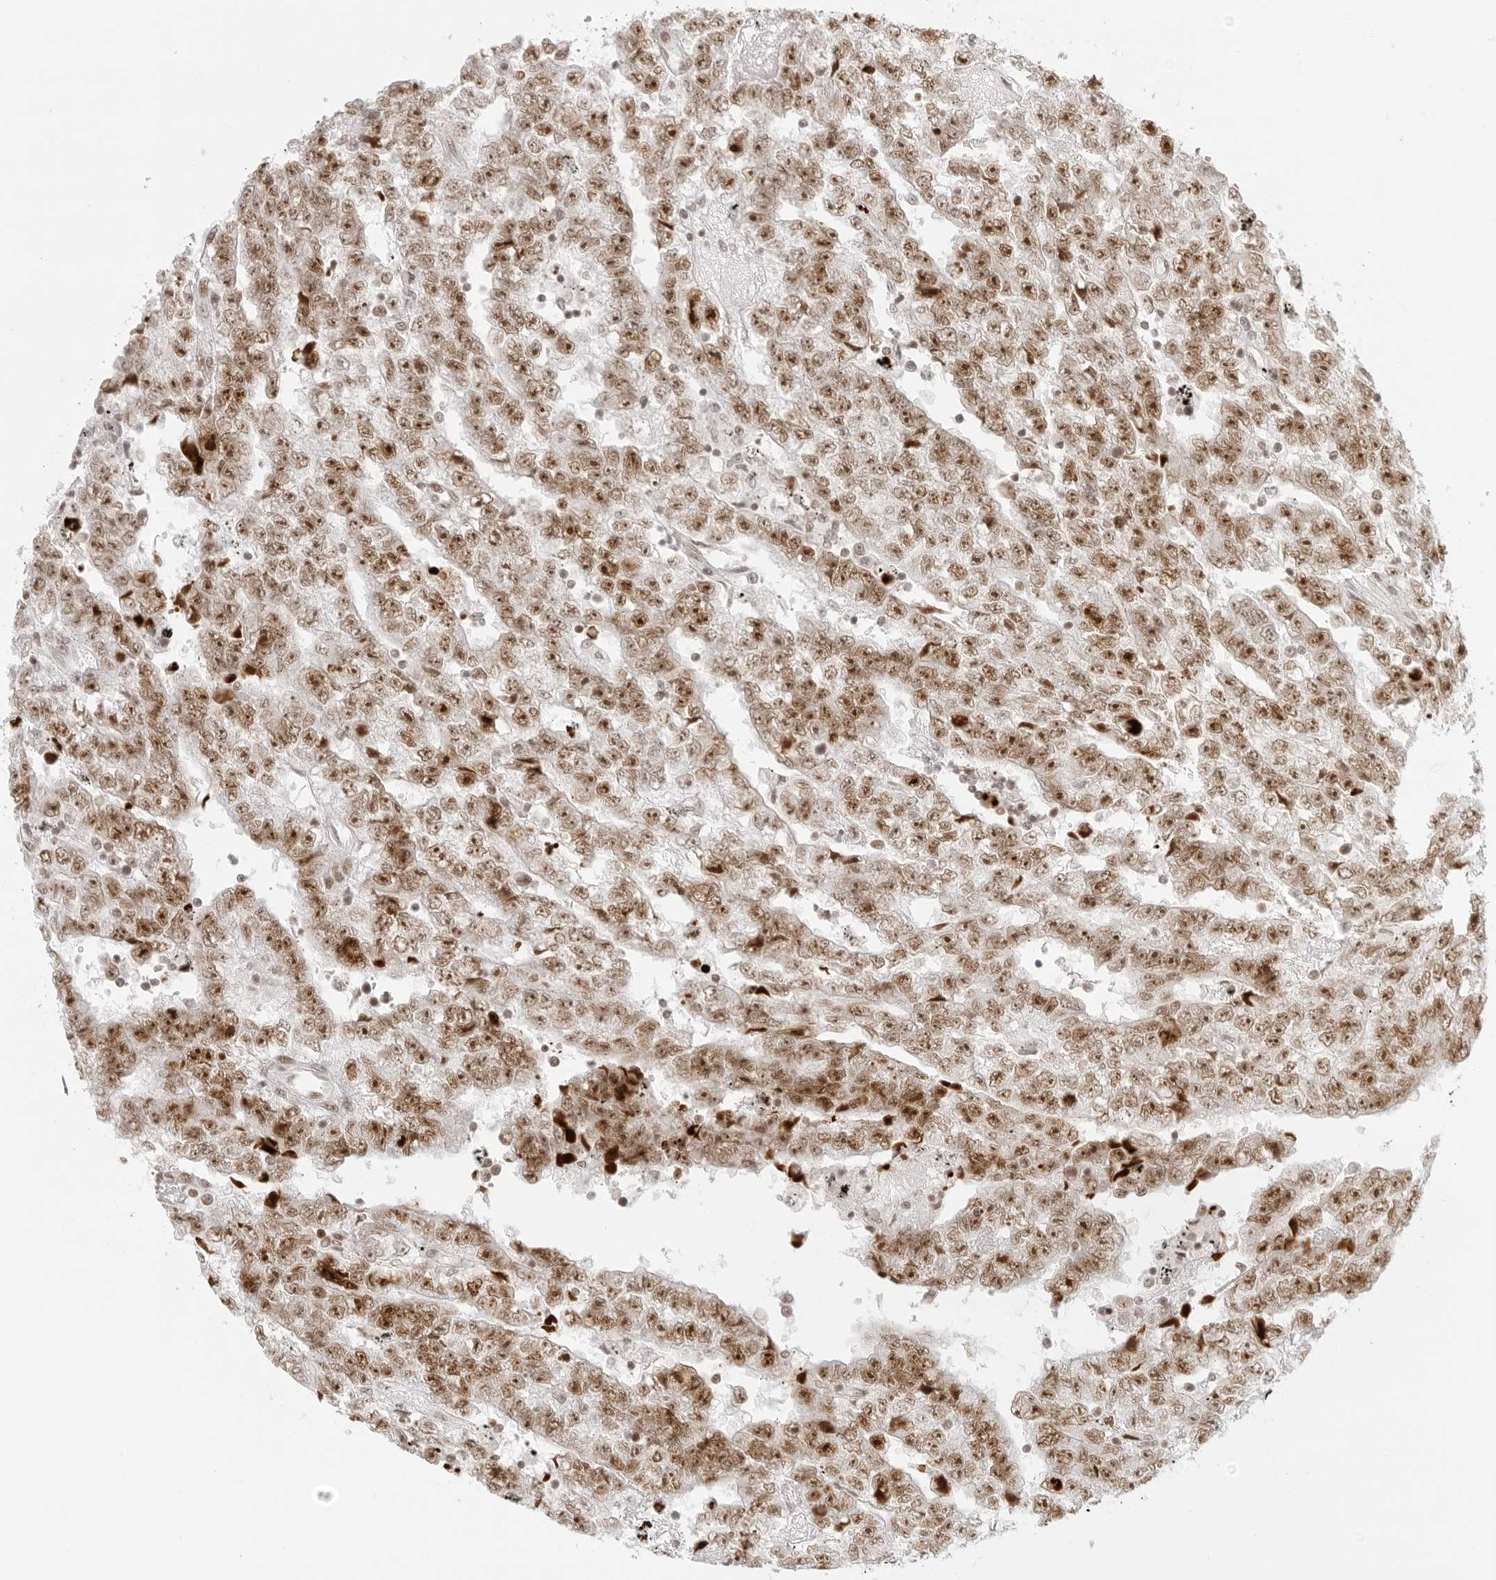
{"staining": {"intensity": "moderate", "quantity": ">75%", "location": "nuclear"}, "tissue": "testis cancer", "cell_type": "Tumor cells", "image_type": "cancer", "snomed": [{"axis": "morphology", "description": "Carcinoma, Embryonal, NOS"}, {"axis": "topography", "description": "Testis"}], "caption": "Protein analysis of testis embryonal carcinoma tissue demonstrates moderate nuclear staining in about >75% of tumor cells. The staining was performed using DAB (3,3'-diaminobenzidine) to visualize the protein expression in brown, while the nuclei were stained in blue with hematoxylin (Magnification: 20x).", "gene": "RCC1", "patient": {"sex": "male", "age": 25}}